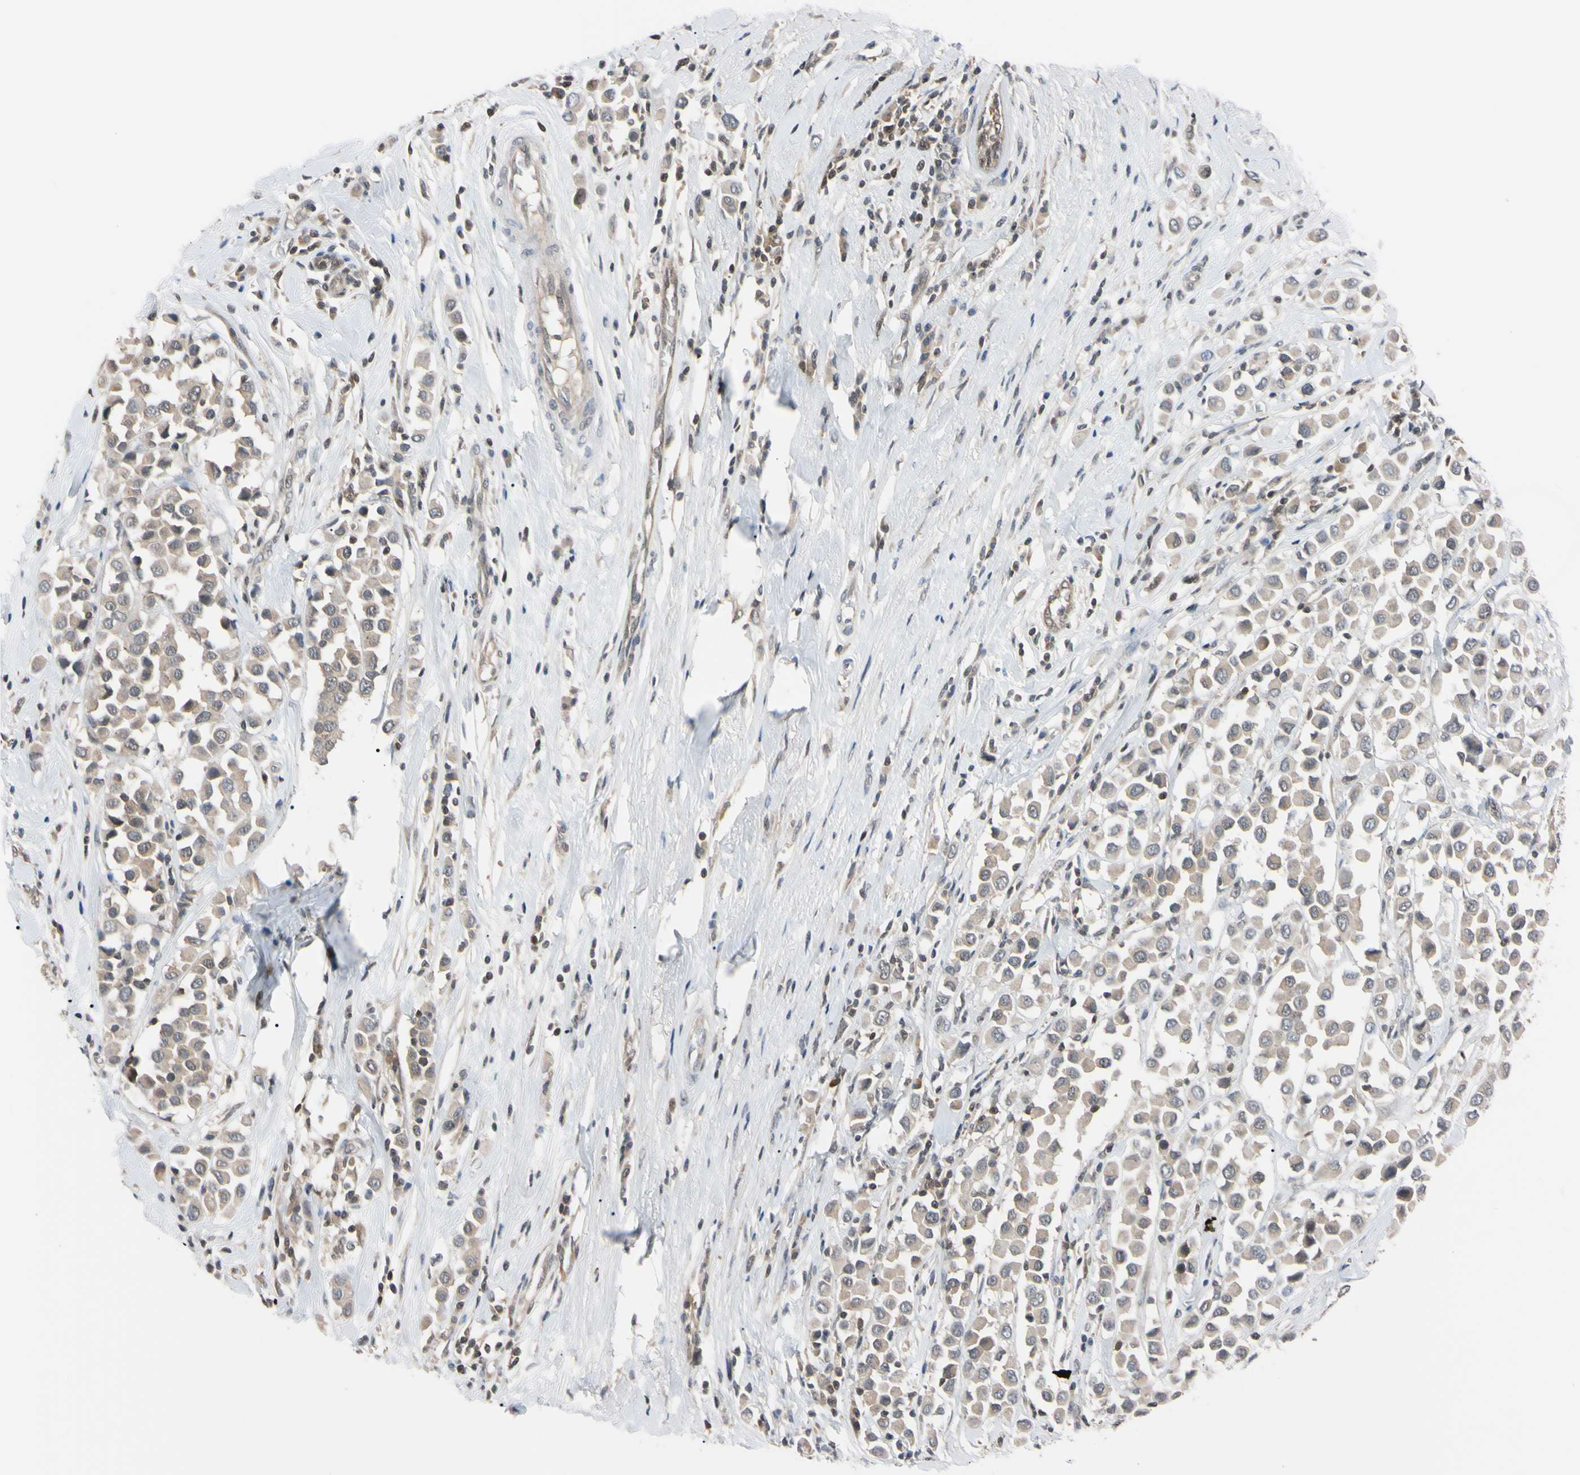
{"staining": {"intensity": "weak", "quantity": ">75%", "location": "cytoplasmic/membranous"}, "tissue": "breast cancer", "cell_type": "Tumor cells", "image_type": "cancer", "snomed": [{"axis": "morphology", "description": "Duct carcinoma"}, {"axis": "topography", "description": "Breast"}], "caption": "Human breast cancer stained with a brown dye displays weak cytoplasmic/membranous positive positivity in about >75% of tumor cells.", "gene": "UBE2I", "patient": {"sex": "female", "age": 61}}